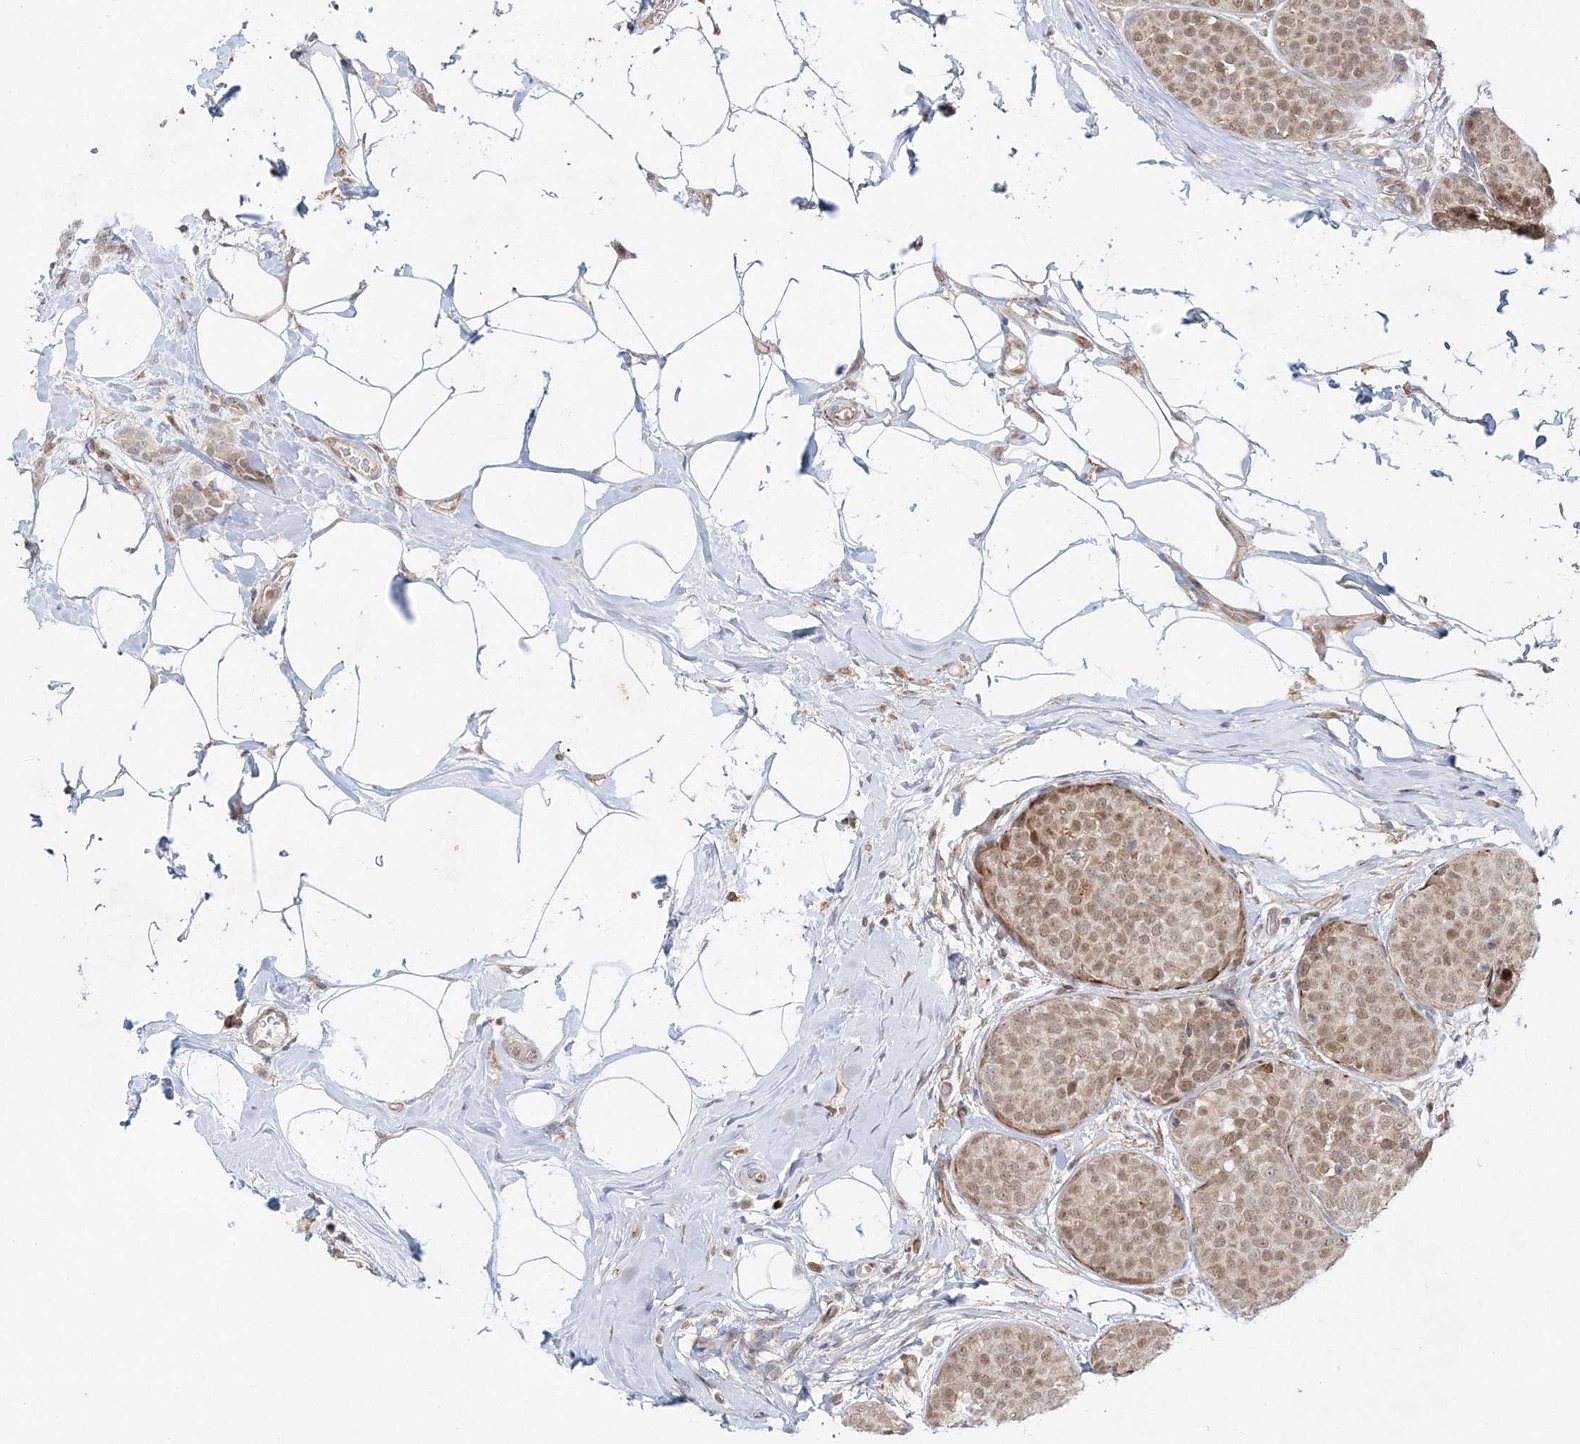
{"staining": {"intensity": "weak", "quantity": ">75%", "location": "cytoplasmic/membranous,nuclear"}, "tissue": "breast cancer", "cell_type": "Tumor cells", "image_type": "cancer", "snomed": [{"axis": "morphology", "description": "Lobular carcinoma, in situ"}, {"axis": "morphology", "description": "Lobular carcinoma"}, {"axis": "topography", "description": "Breast"}], "caption": "DAB (3,3'-diaminobenzidine) immunohistochemical staining of breast lobular carcinoma in situ demonstrates weak cytoplasmic/membranous and nuclear protein expression in about >75% of tumor cells.", "gene": "RAB11FIP2", "patient": {"sex": "female", "age": 41}}